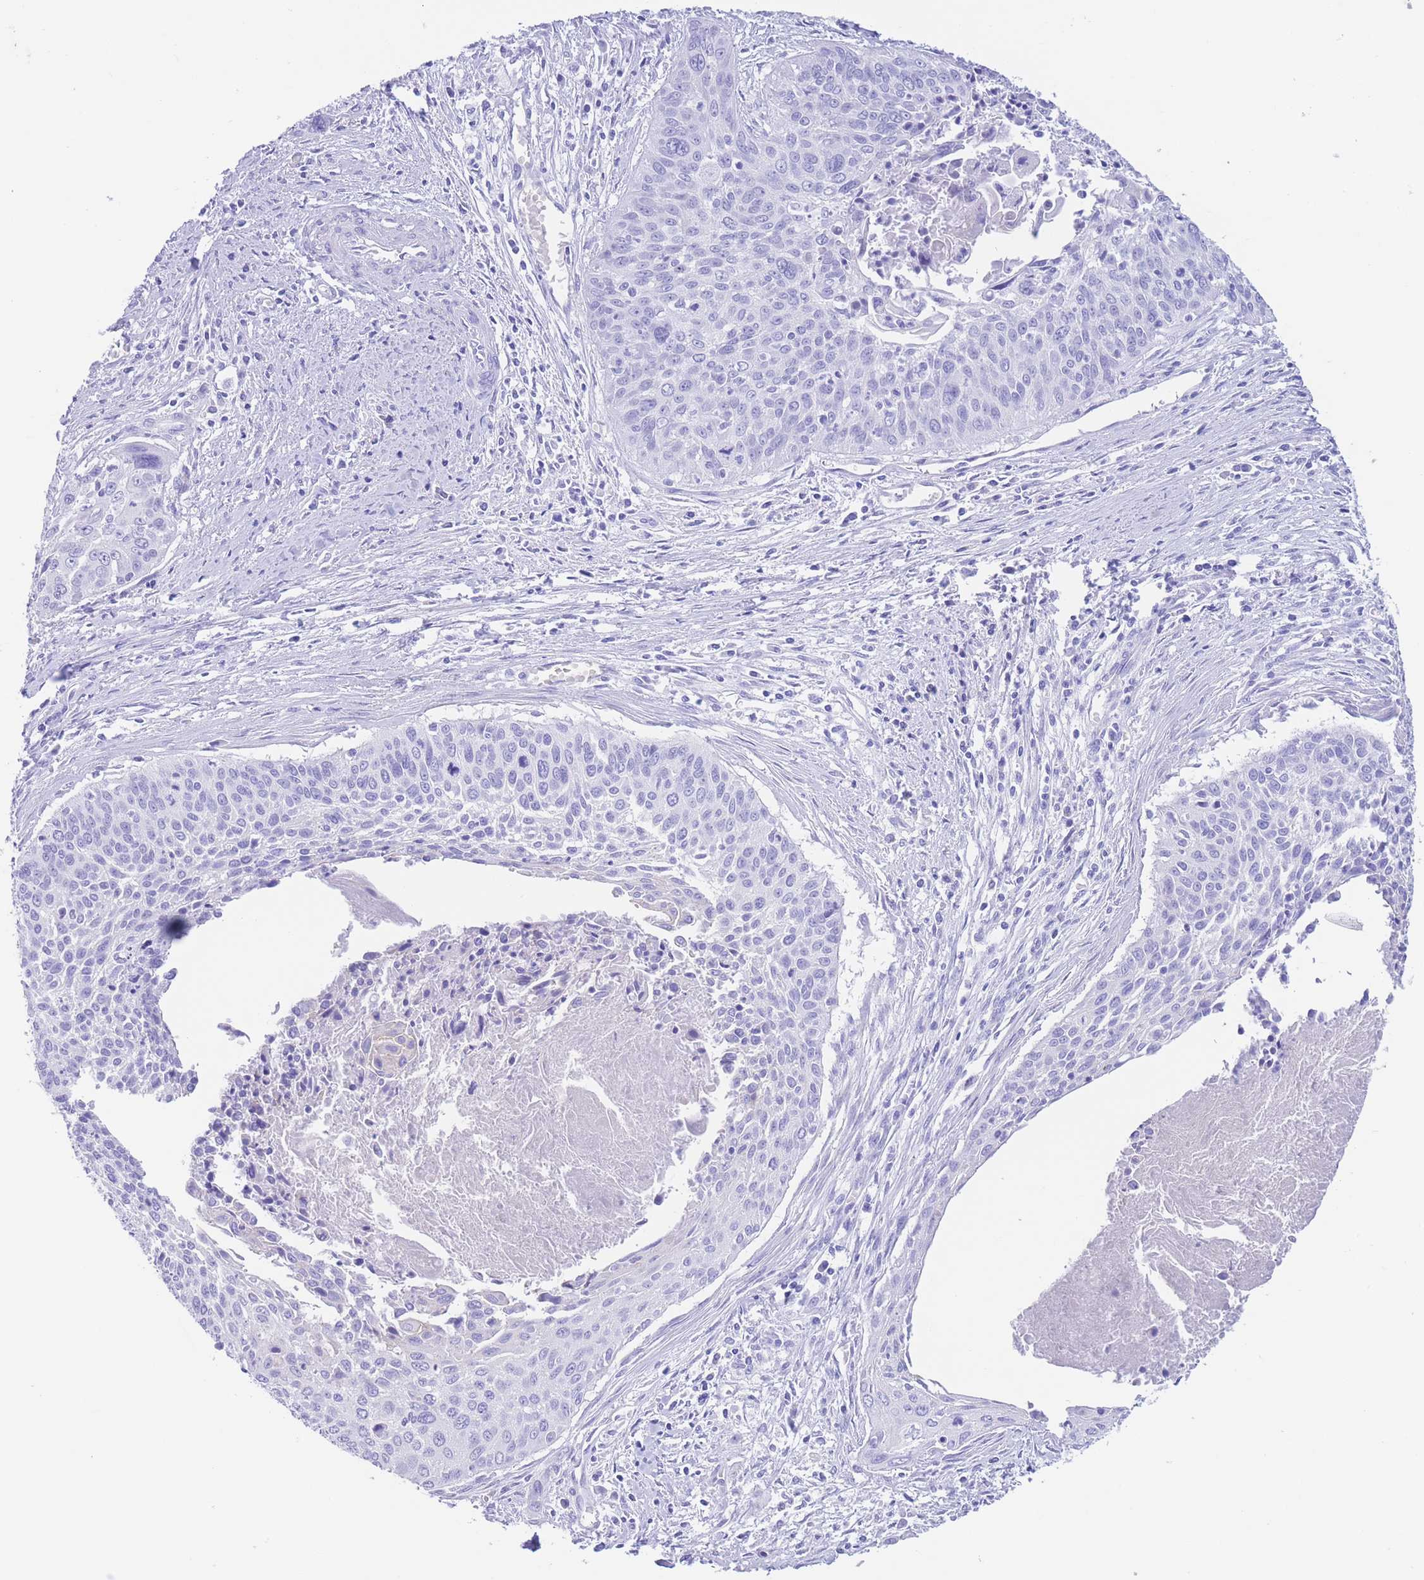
{"staining": {"intensity": "negative", "quantity": "none", "location": "none"}, "tissue": "cervical cancer", "cell_type": "Tumor cells", "image_type": "cancer", "snomed": [{"axis": "morphology", "description": "Squamous cell carcinoma, NOS"}, {"axis": "topography", "description": "Cervix"}], "caption": "Human cervical cancer stained for a protein using immunohistochemistry exhibits no positivity in tumor cells.", "gene": "SLCO1B3", "patient": {"sex": "female", "age": 55}}